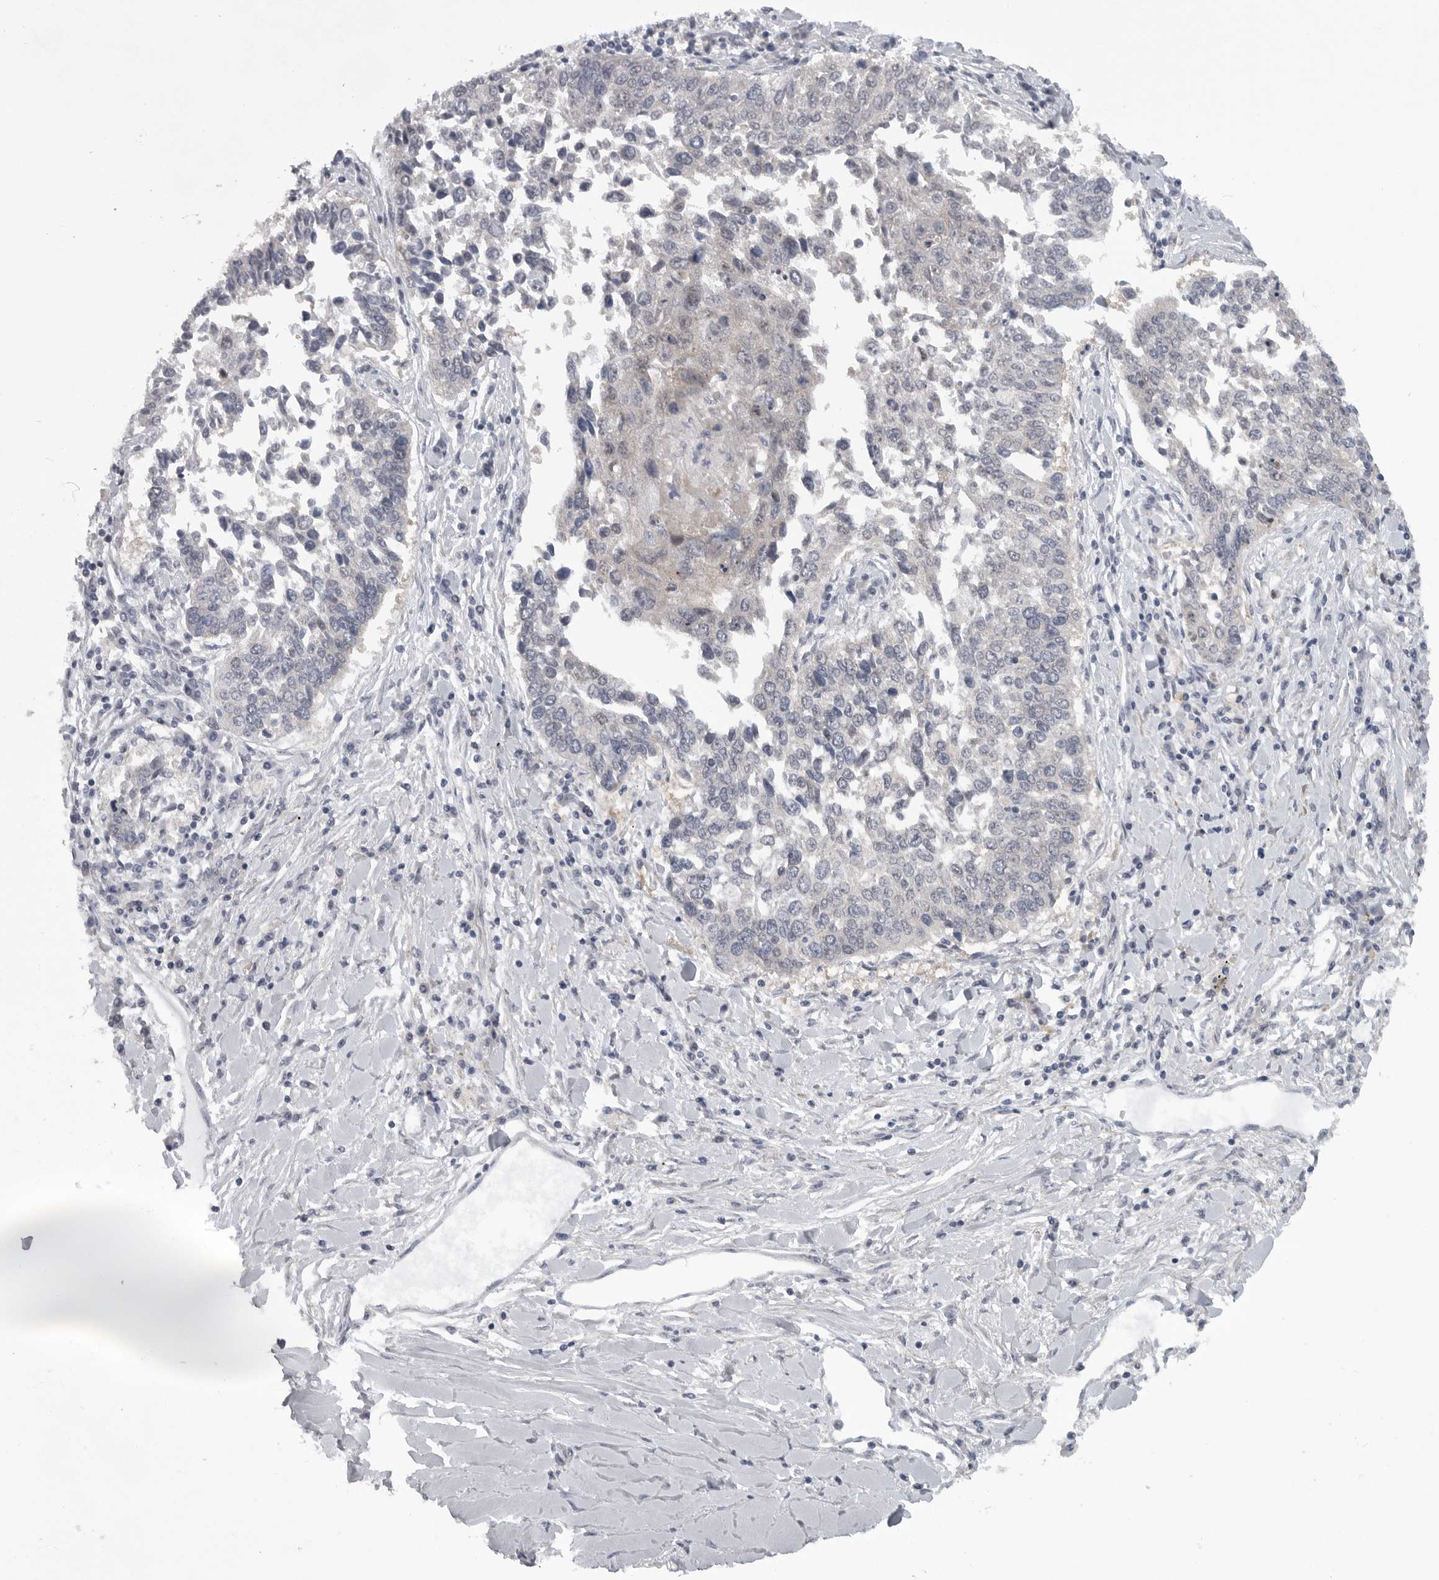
{"staining": {"intensity": "negative", "quantity": "none", "location": "none"}, "tissue": "lung cancer", "cell_type": "Tumor cells", "image_type": "cancer", "snomed": [{"axis": "morphology", "description": "Normal tissue, NOS"}, {"axis": "morphology", "description": "Squamous cell carcinoma, NOS"}, {"axis": "topography", "description": "Cartilage tissue"}, {"axis": "topography", "description": "Bronchus"}, {"axis": "topography", "description": "Lung"}, {"axis": "topography", "description": "Peripheral nerve tissue"}], "caption": "IHC photomicrograph of human lung cancer stained for a protein (brown), which demonstrates no staining in tumor cells. (IHC, brightfield microscopy, high magnification).", "gene": "PPP1R9A", "patient": {"sex": "female", "age": 49}}